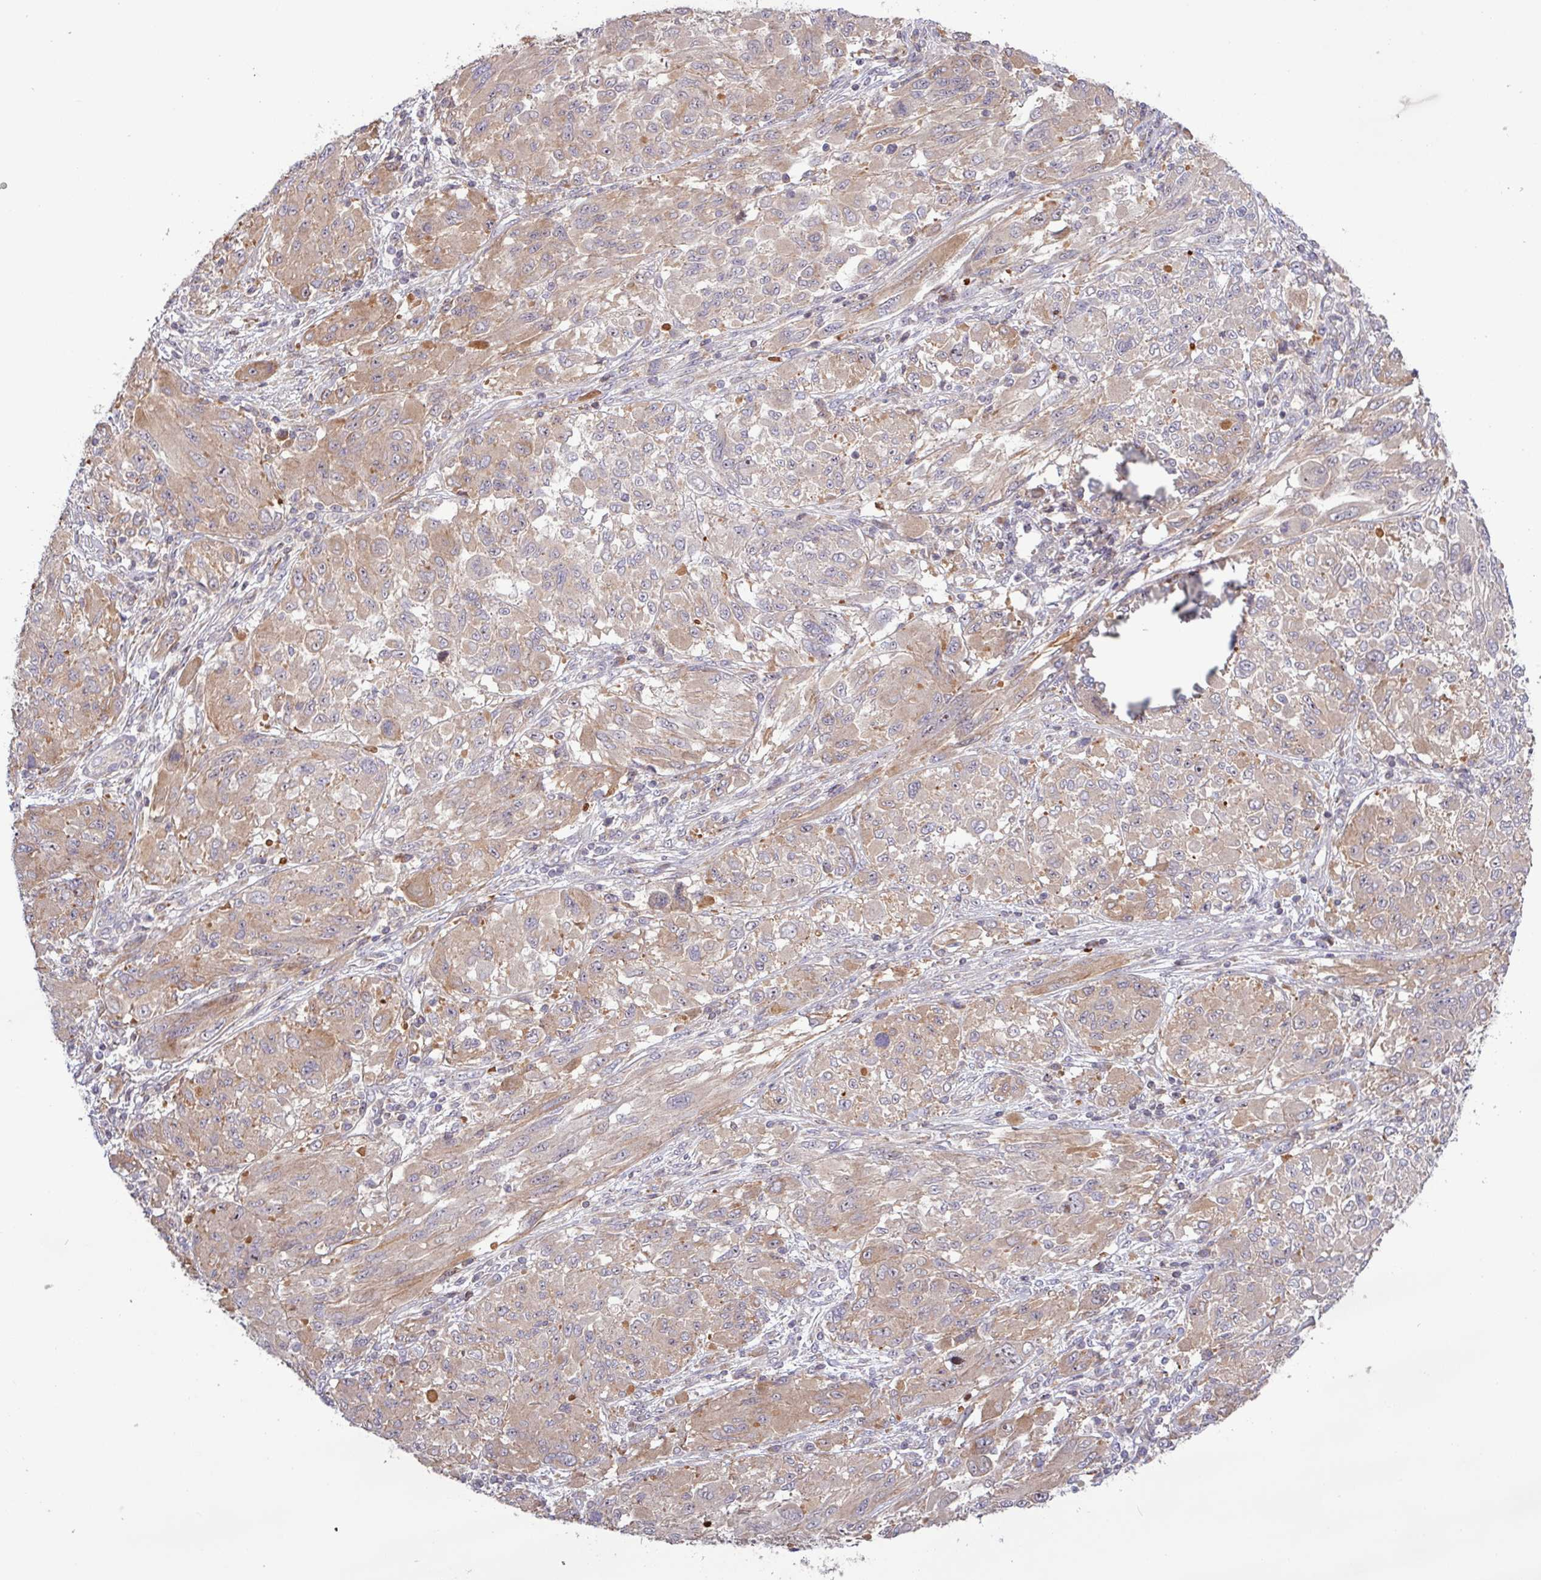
{"staining": {"intensity": "moderate", "quantity": "25%-75%", "location": "cytoplasmic/membranous"}, "tissue": "melanoma", "cell_type": "Tumor cells", "image_type": "cancer", "snomed": [{"axis": "morphology", "description": "Malignant melanoma, NOS"}, {"axis": "topography", "description": "Skin"}], "caption": "DAB (3,3'-diaminobenzidine) immunohistochemical staining of human malignant melanoma displays moderate cytoplasmic/membranous protein positivity in approximately 25%-75% of tumor cells. (DAB (3,3'-diaminobenzidine) IHC, brown staining for protein, blue staining for nuclei).", "gene": "TNFSF12", "patient": {"sex": "female", "age": 91}}